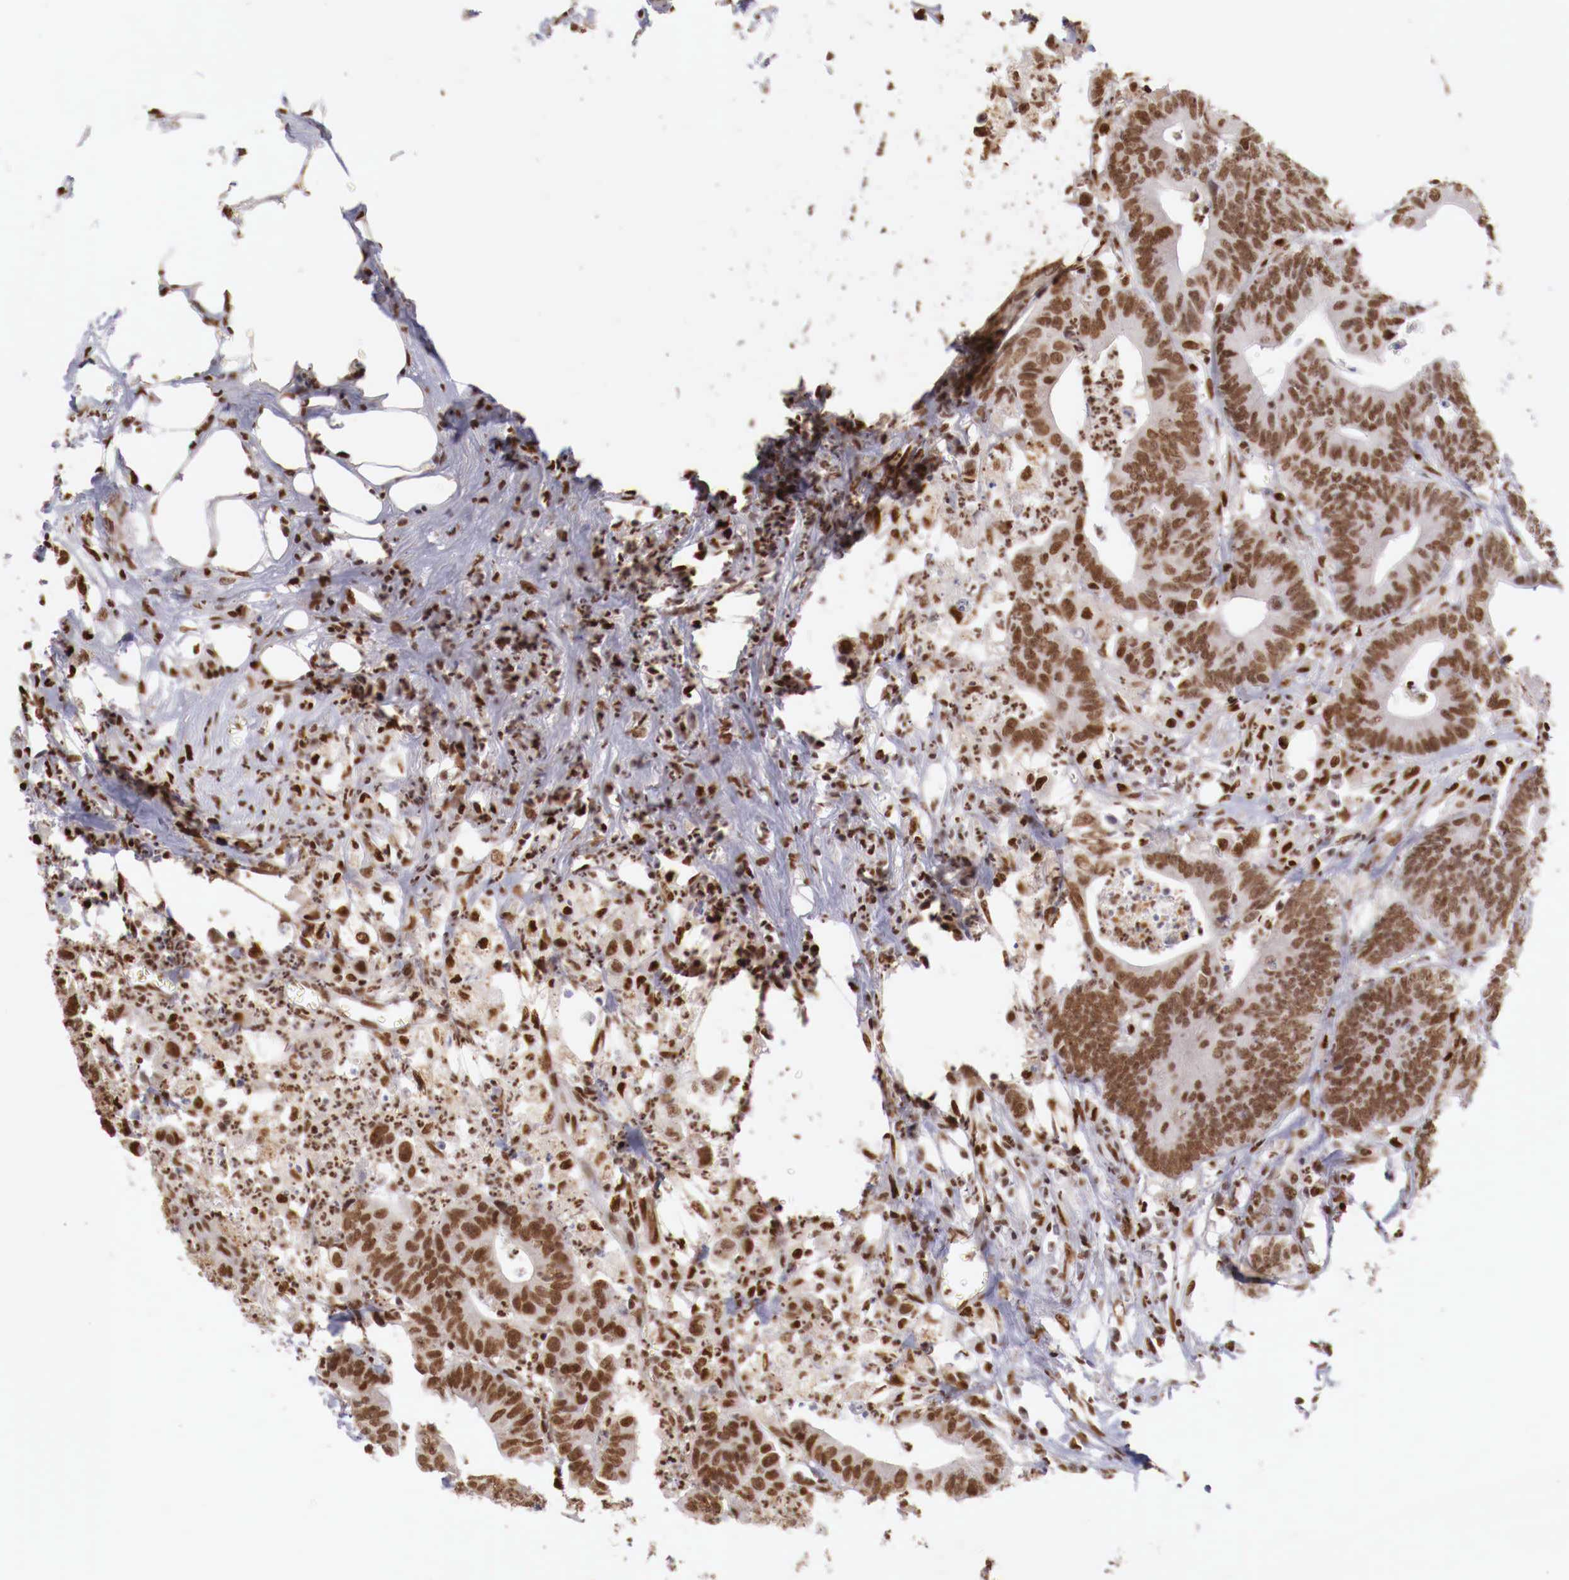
{"staining": {"intensity": "moderate", "quantity": ">75%", "location": "nuclear"}, "tissue": "colorectal cancer", "cell_type": "Tumor cells", "image_type": "cancer", "snomed": [{"axis": "morphology", "description": "Adenocarcinoma, NOS"}, {"axis": "topography", "description": "Colon"}], "caption": "Protein analysis of colorectal adenocarcinoma tissue reveals moderate nuclear expression in approximately >75% of tumor cells. The protein is stained brown, and the nuclei are stained in blue (DAB IHC with brightfield microscopy, high magnification).", "gene": "MAX", "patient": {"sex": "male", "age": 55}}